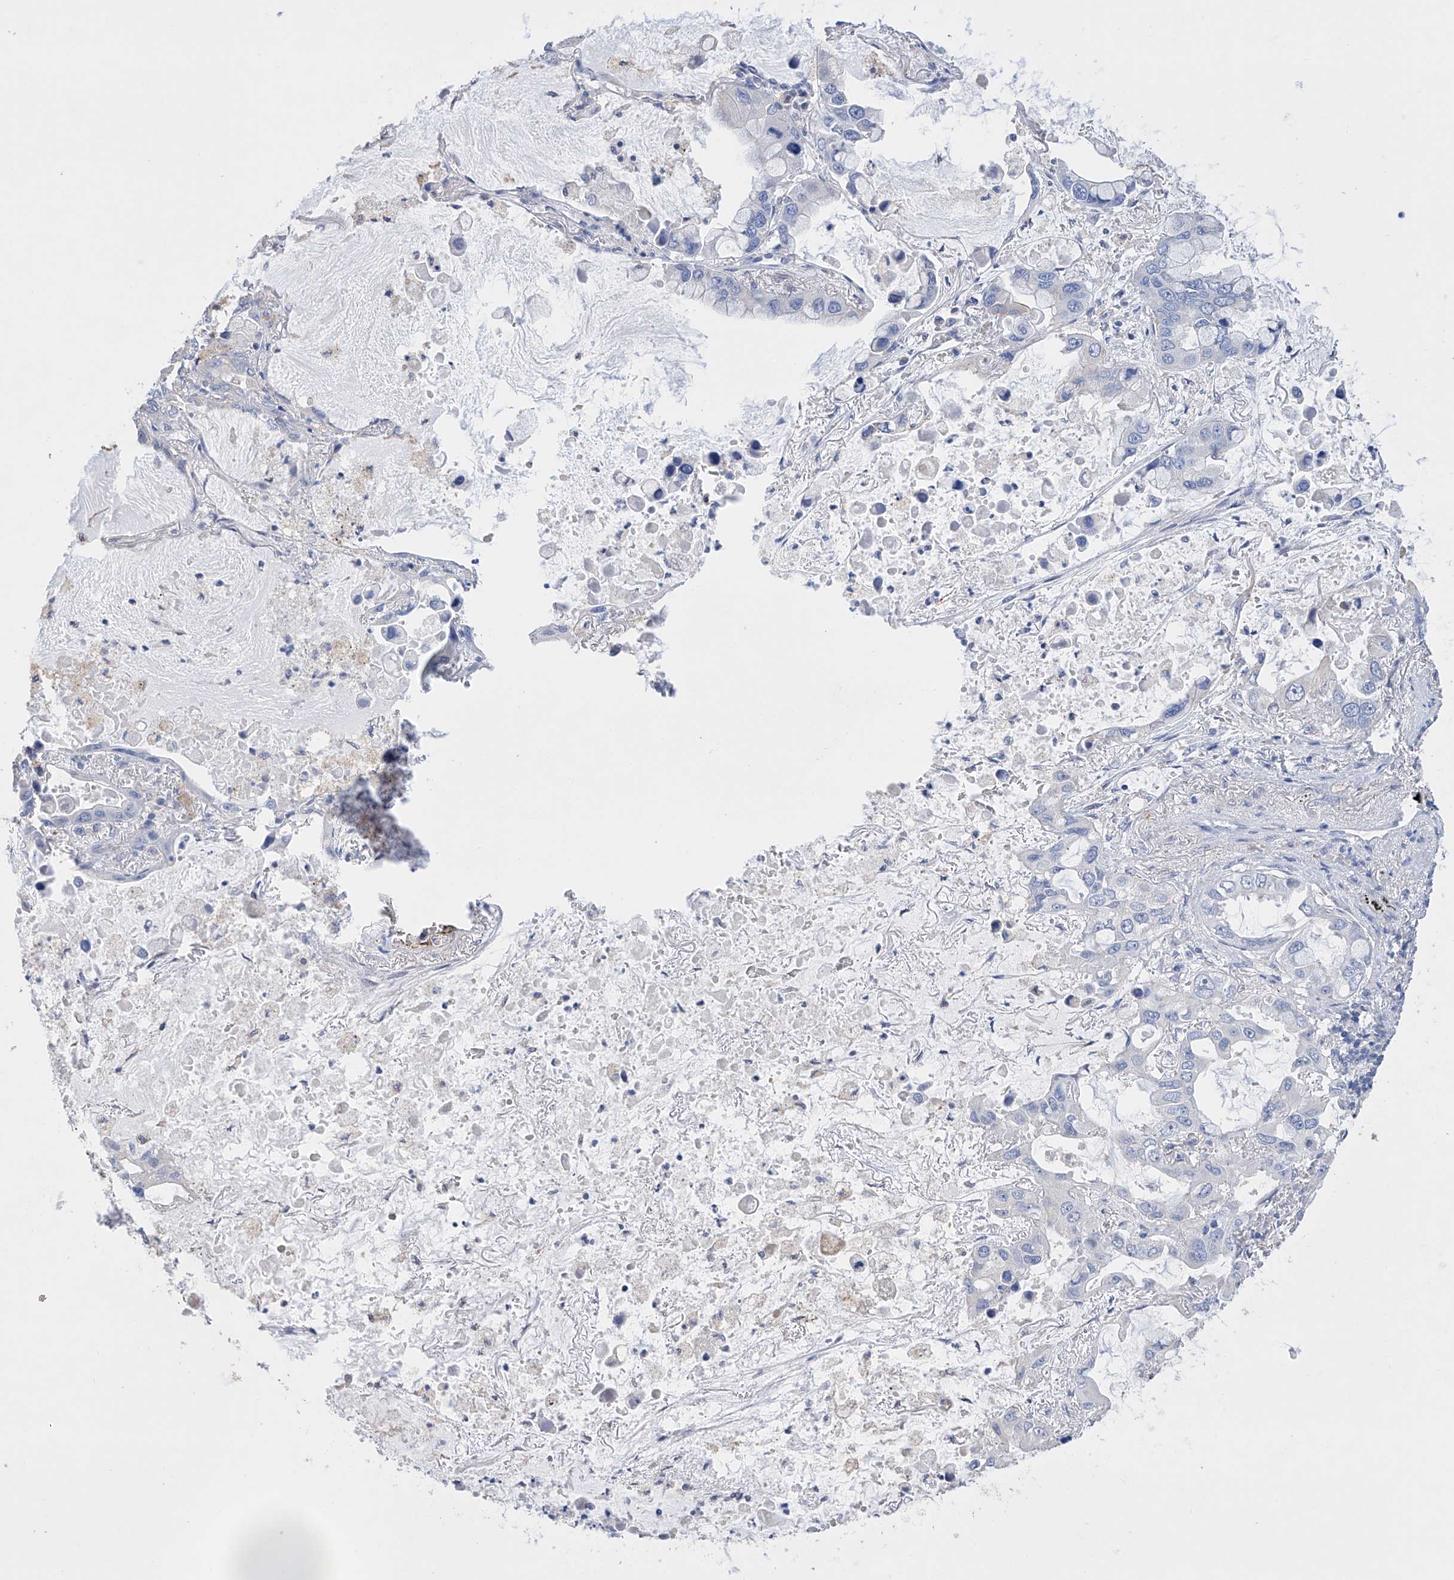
{"staining": {"intensity": "negative", "quantity": "none", "location": "none"}, "tissue": "lung cancer", "cell_type": "Tumor cells", "image_type": "cancer", "snomed": [{"axis": "morphology", "description": "Adenocarcinoma, NOS"}, {"axis": "topography", "description": "Lung"}], "caption": "DAB (3,3'-diaminobenzidine) immunohistochemical staining of lung adenocarcinoma demonstrates no significant positivity in tumor cells.", "gene": "AFG1L", "patient": {"sex": "male", "age": 64}}